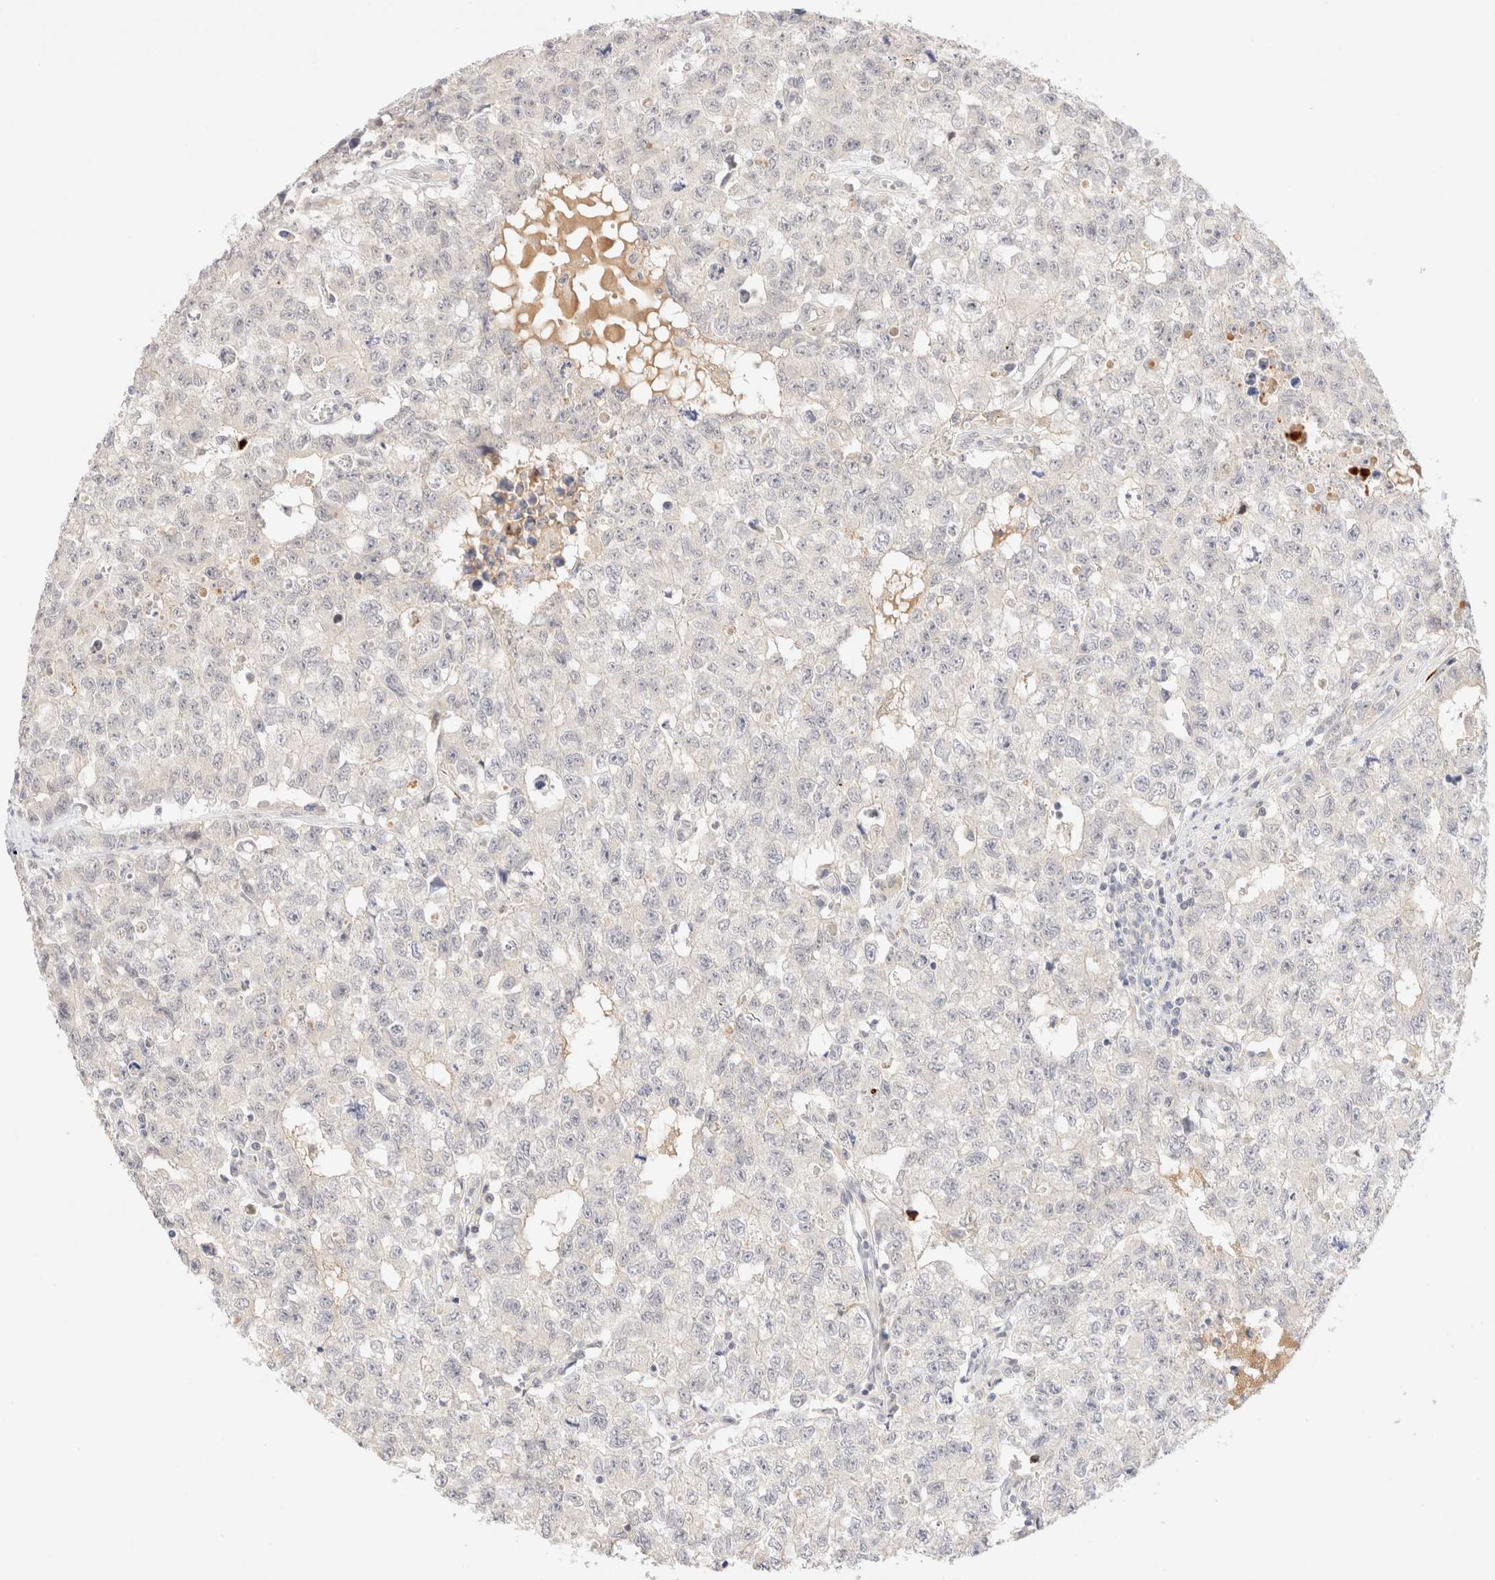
{"staining": {"intensity": "negative", "quantity": "none", "location": "none"}, "tissue": "testis cancer", "cell_type": "Tumor cells", "image_type": "cancer", "snomed": [{"axis": "morphology", "description": "Carcinoma, Embryonal, NOS"}, {"axis": "topography", "description": "Testis"}], "caption": "Testis cancer (embryonal carcinoma) stained for a protein using IHC demonstrates no expression tumor cells.", "gene": "SNTB1", "patient": {"sex": "male", "age": 28}}